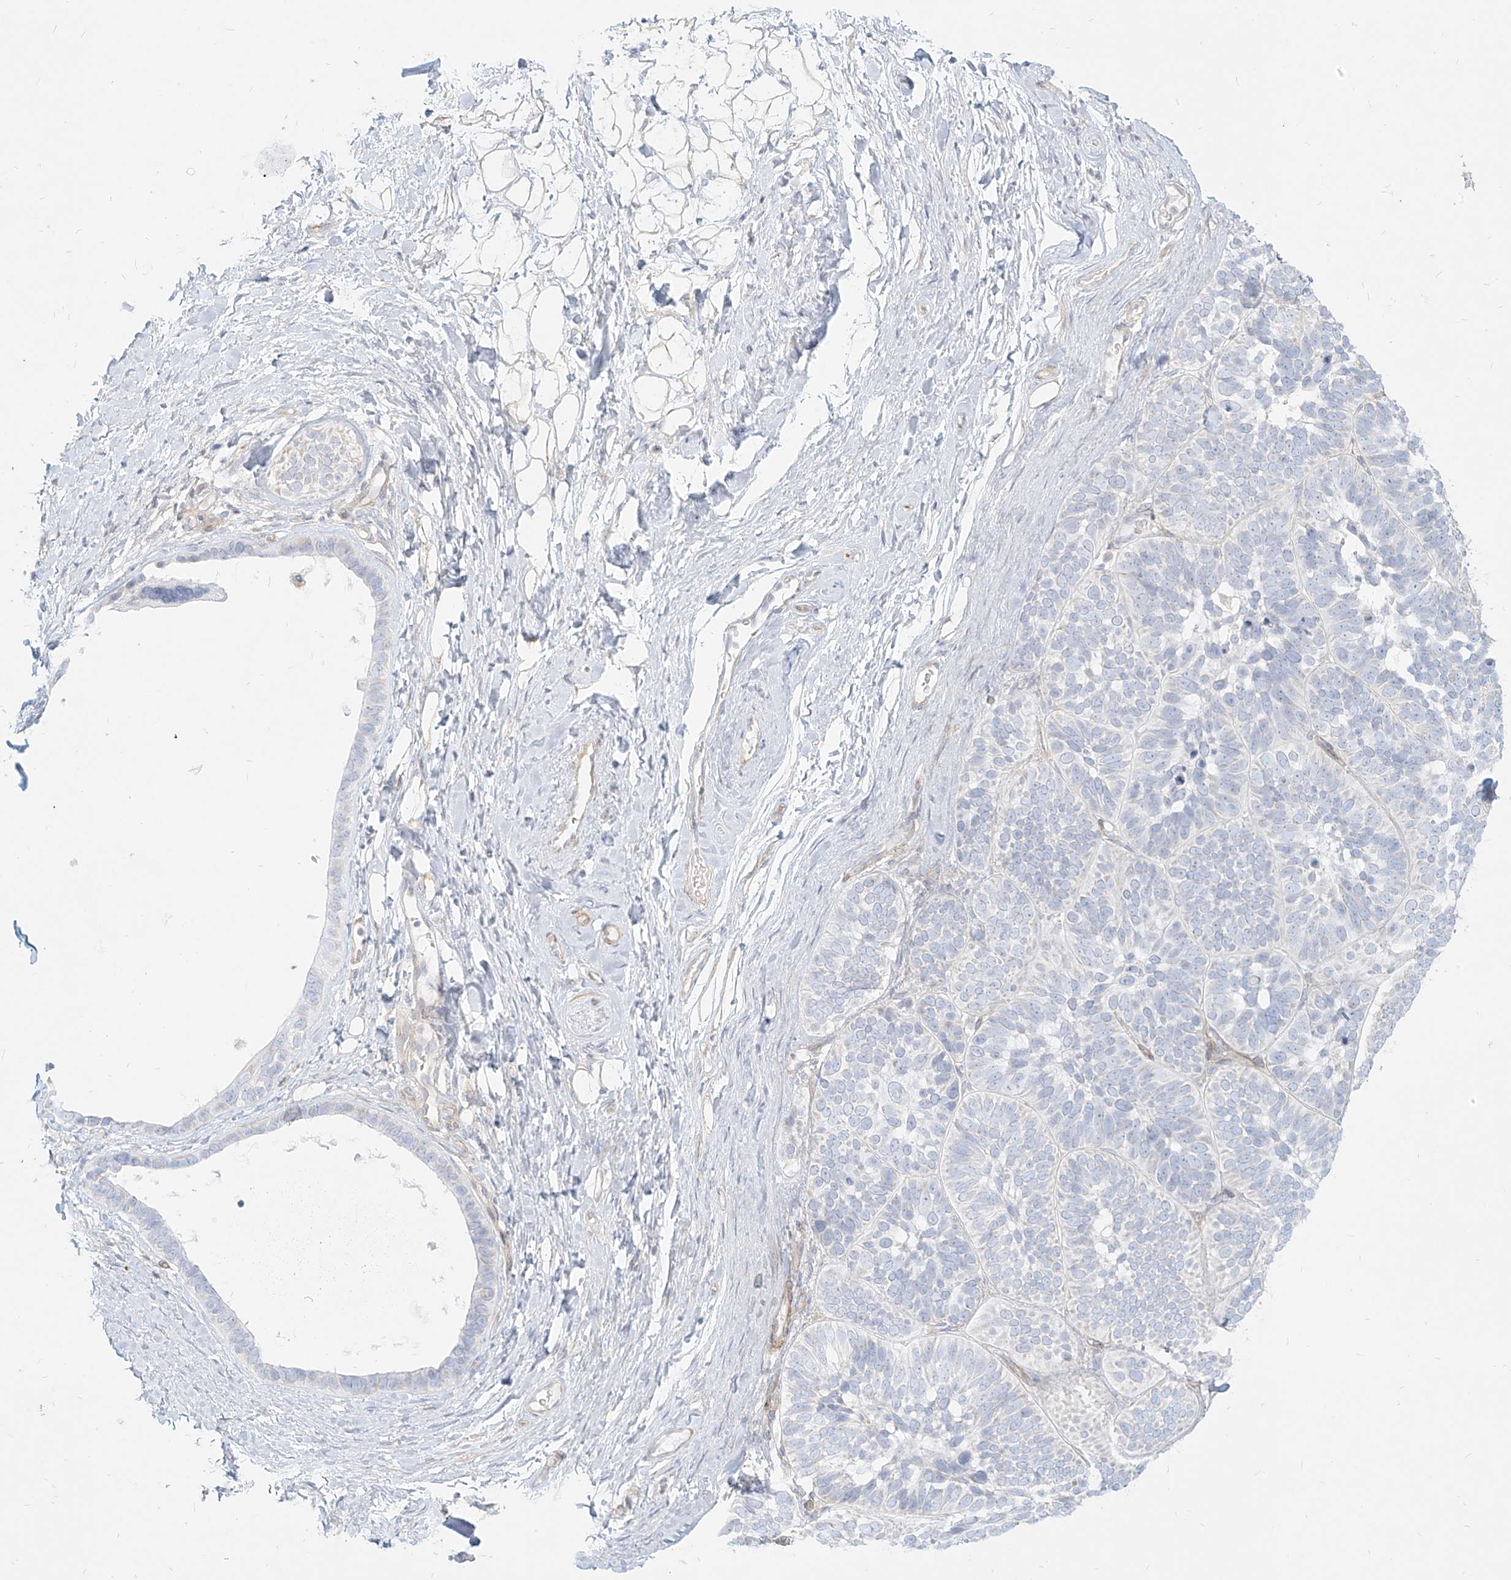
{"staining": {"intensity": "negative", "quantity": "none", "location": "none"}, "tissue": "skin cancer", "cell_type": "Tumor cells", "image_type": "cancer", "snomed": [{"axis": "morphology", "description": "Basal cell carcinoma"}, {"axis": "topography", "description": "Skin"}], "caption": "An IHC photomicrograph of basal cell carcinoma (skin) is shown. There is no staining in tumor cells of basal cell carcinoma (skin).", "gene": "ITPKB", "patient": {"sex": "male", "age": 62}}